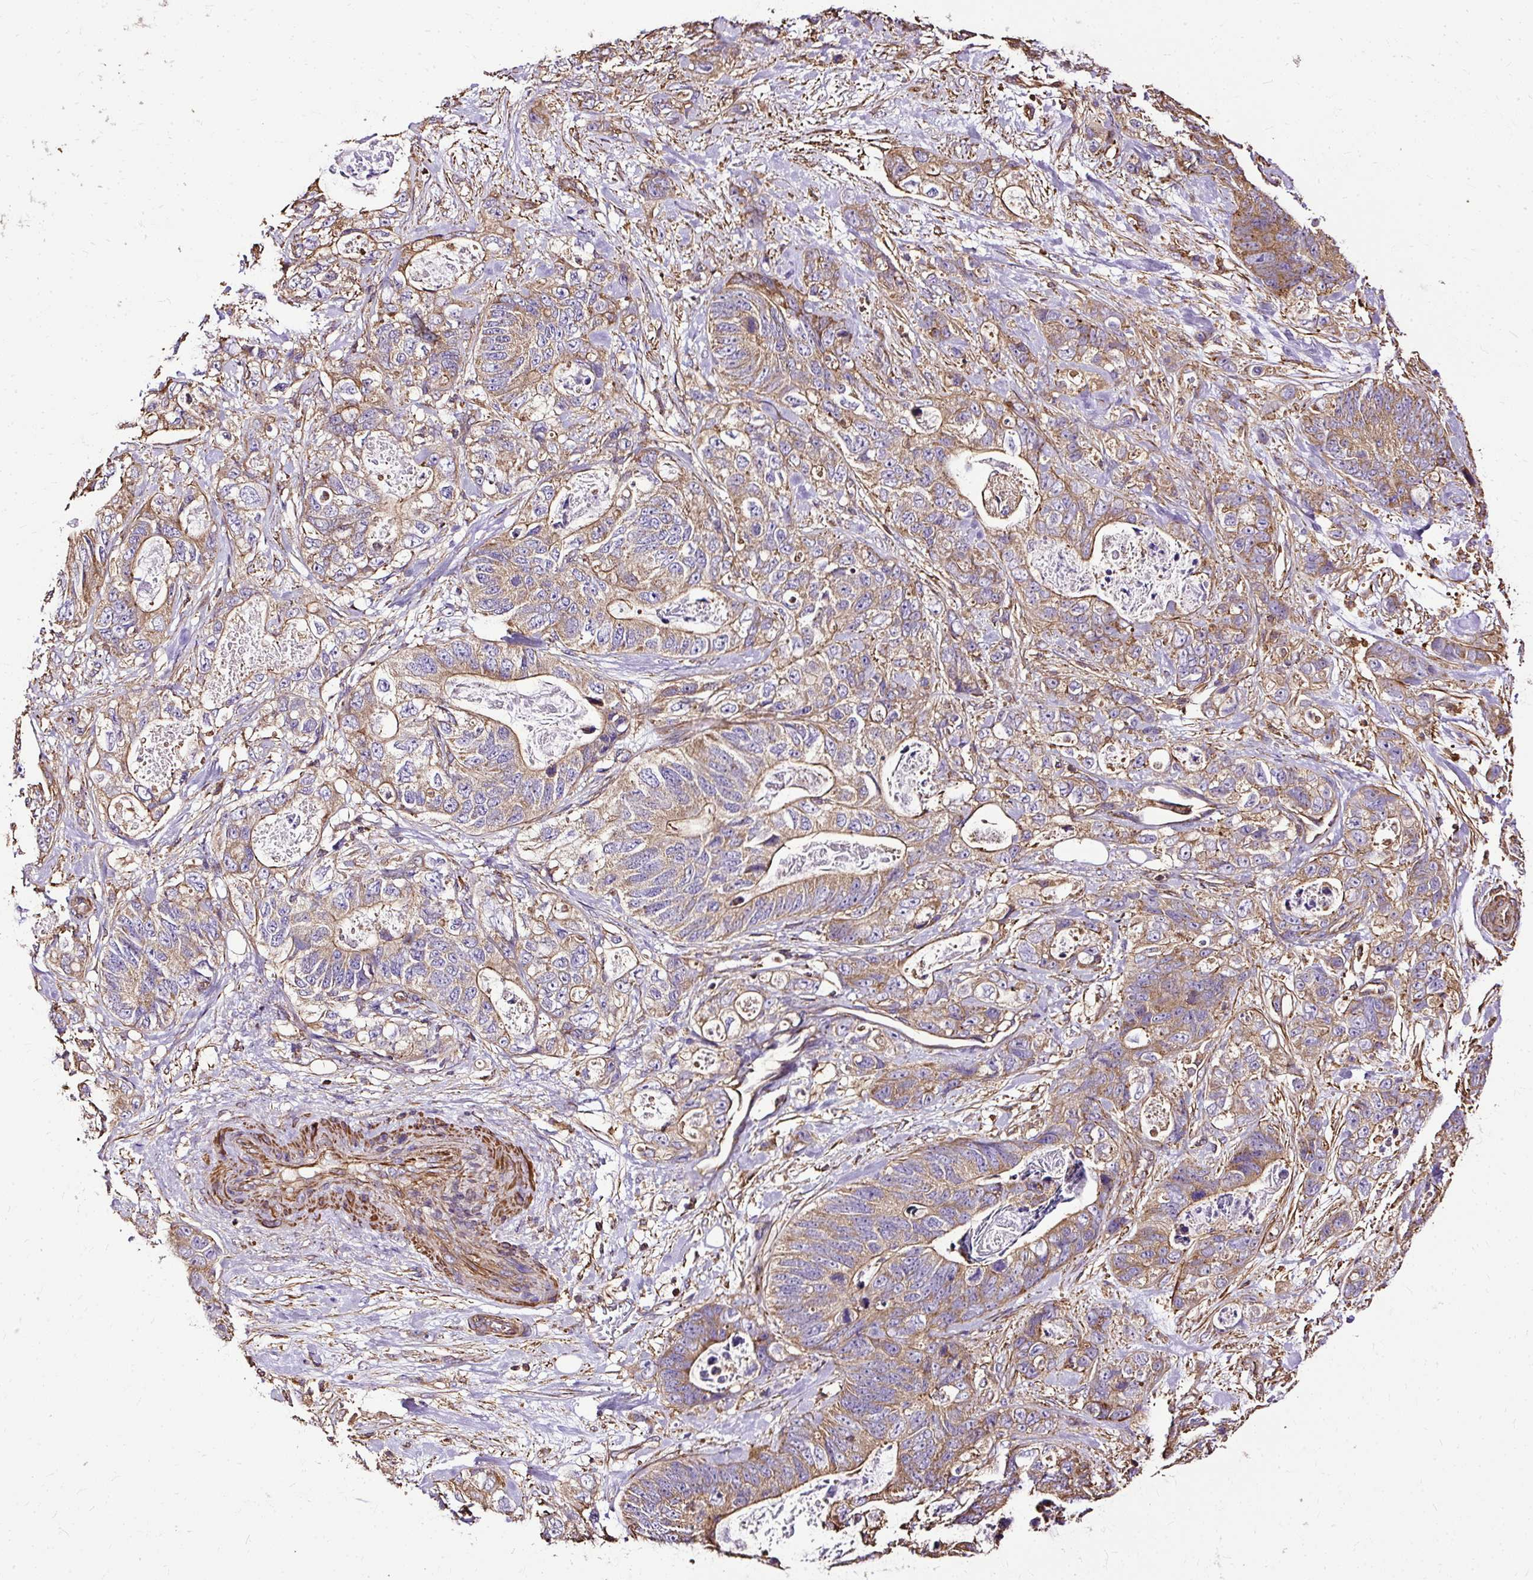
{"staining": {"intensity": "moderate", "quantity": ">75%", "location": "cytoplasmic/membranous"}, "tissue": "stomach cancer", "cell_type": "Tumor cells", "image_type": "cancer", "snomed": [{"axis": "morphology", "description": "Normal tissue, NOS"}, {"axis": "morphology", "description": "Adenocarcinoma, NOS"}, {"axis": "topography", "description": "Stomach"}], "caption": "Human stomach cancer (adenocarcinoma) stained for a protein (brown) reveals moderate cytoplasmic/membranous positive expression in about >75% of tumor cells.", "gene": "KLHL11", "patient": {"sex": "female", "age": 89}}